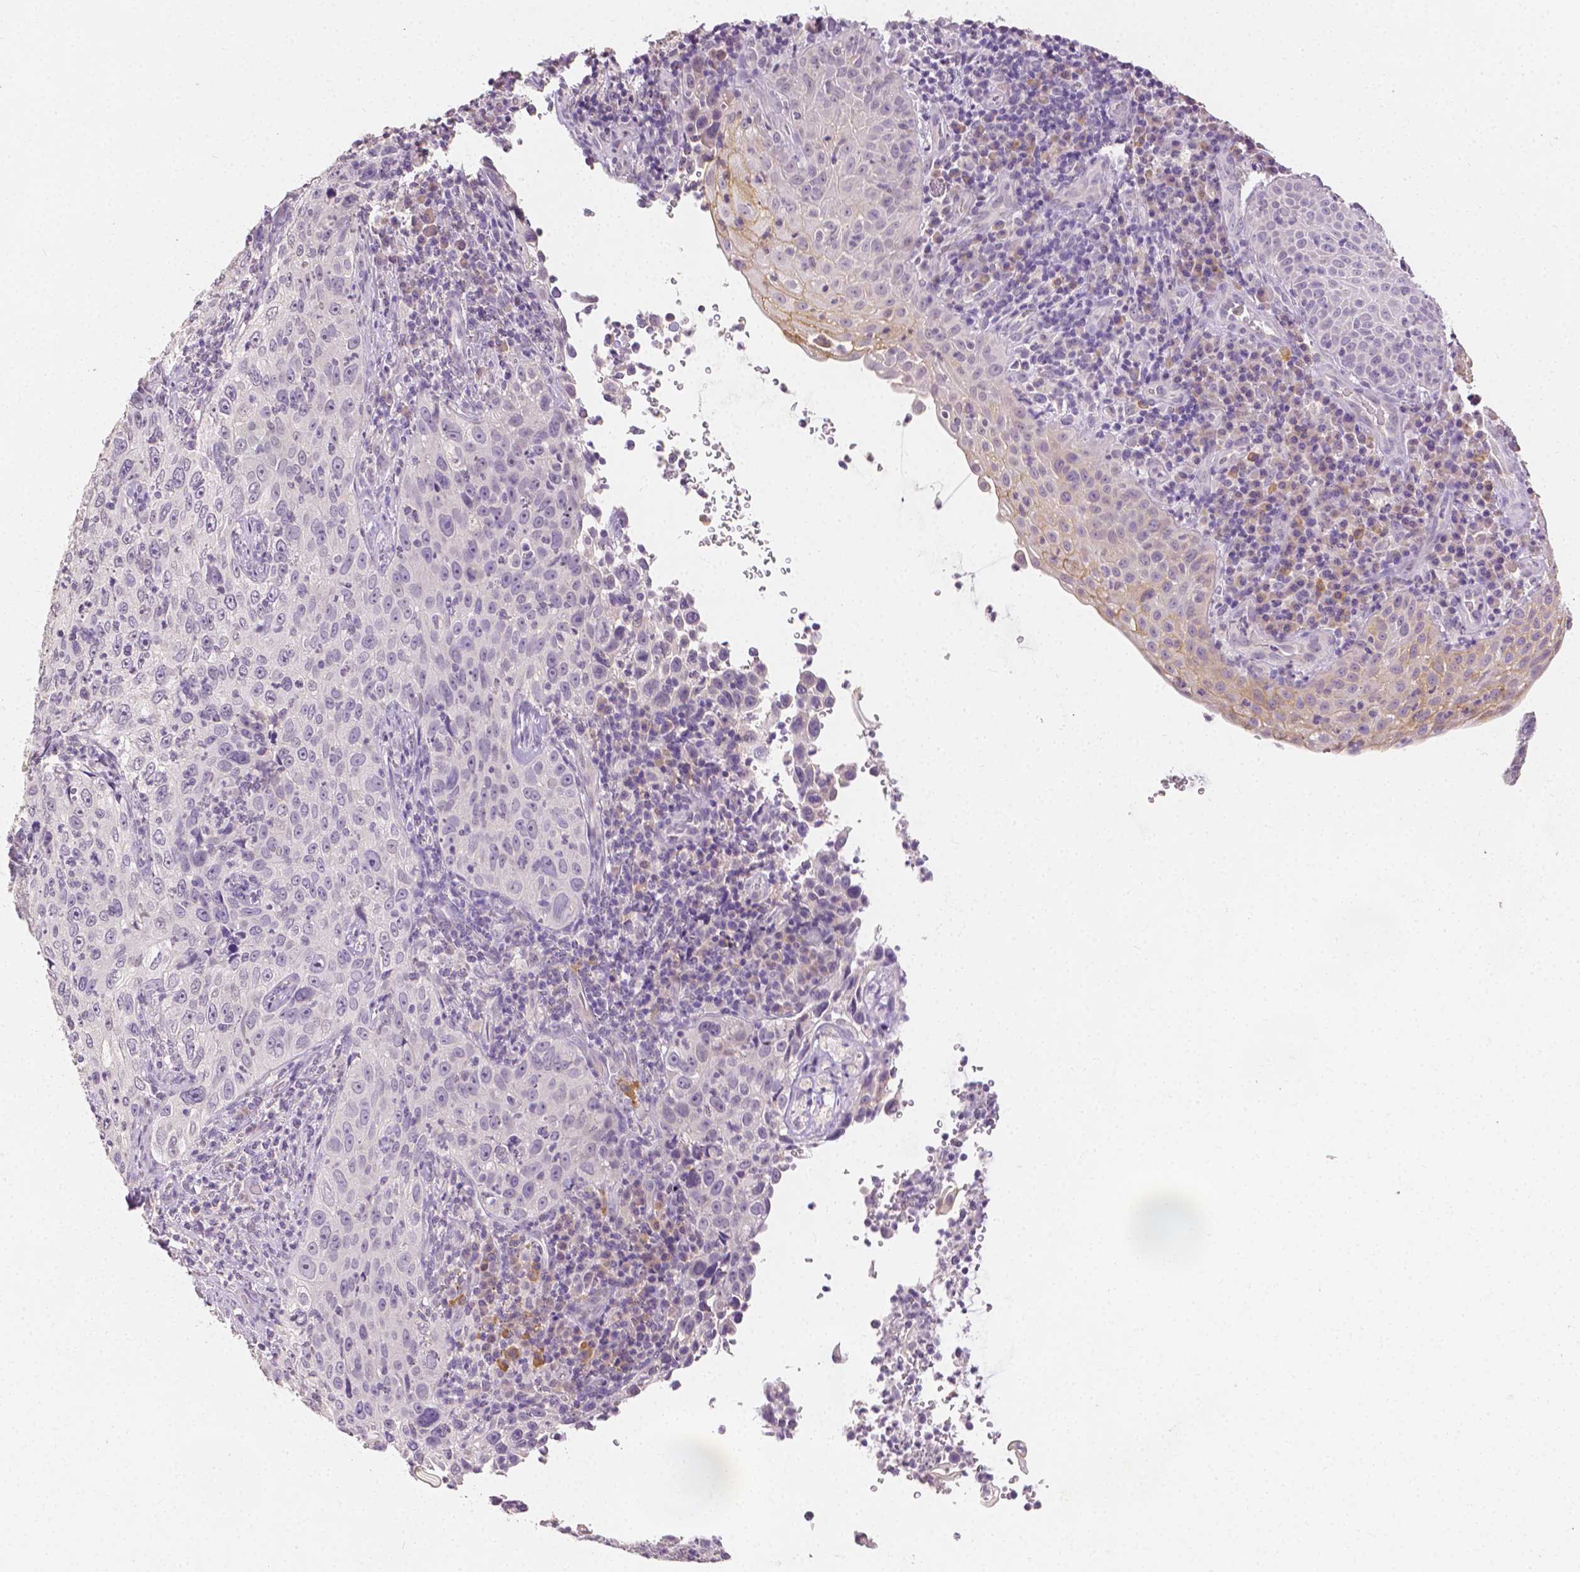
{"staining": {"intensity": "moderate", "quantity": "<25%", "location": "cytoplasmic/membranous"}, "tissue": "cervical cancer", "cell_type": "Tumor cells", "image_type": "cancer", "snomed": [{"axis": "morphology", "description": "Squamous cell carcinoma, NOS"}, {"axis": "topography", "description": "Cervix"}], "caption": "Immunohistochemical staining of cervical cancer exhibits moderate cytoplasmic/membranous protein staining in about <25% of tumor cells.", "gene": "TGM1", "patient": {"sex": "female", "age": 30}}